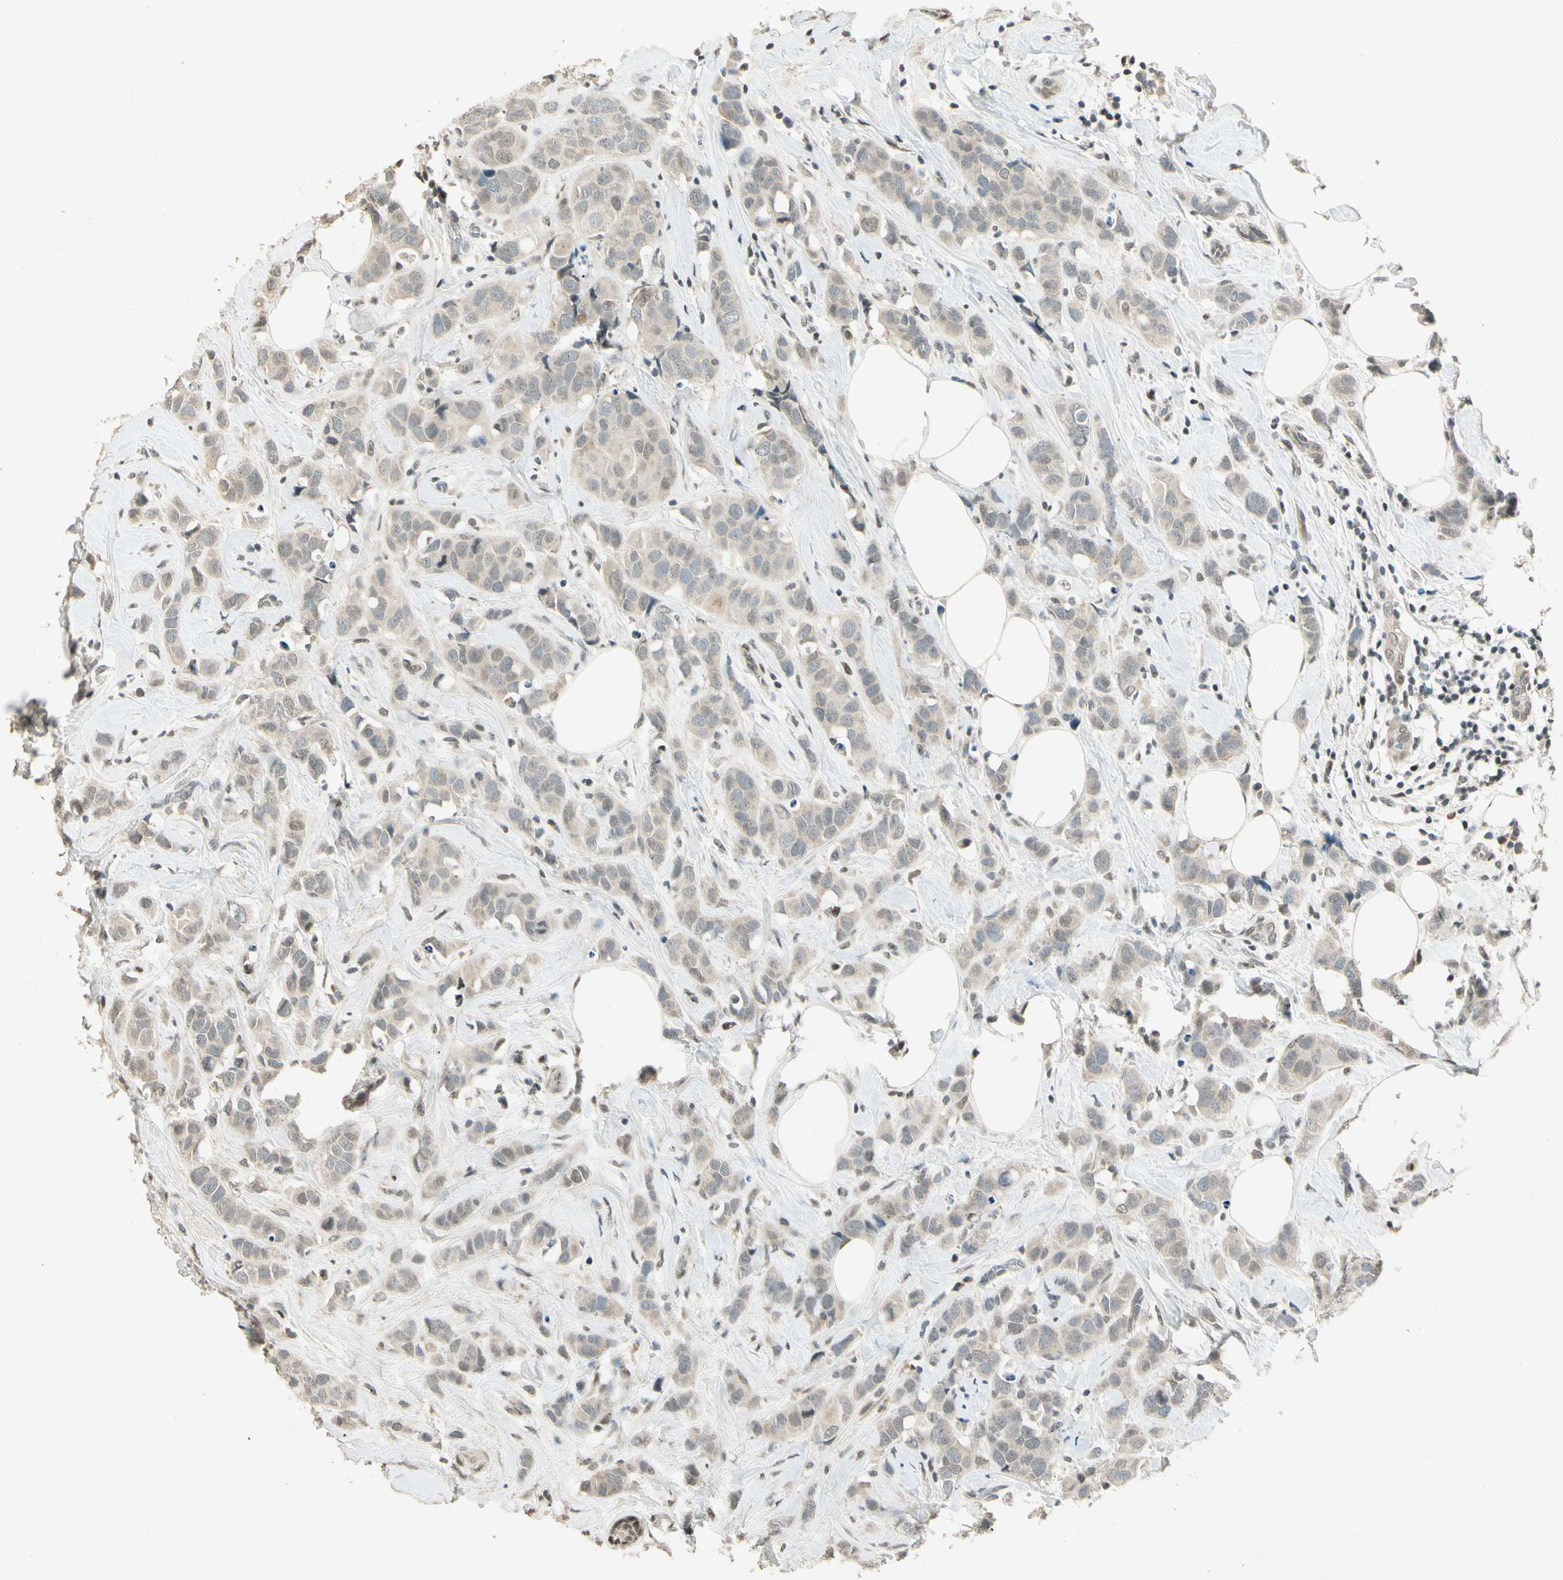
{"staining": {"intensity": "weak", "quantity": "25%-75%", "location": "cytoplasmic/membranous"}, "tissue": "breast cancer", "cell_type": "Tumor cells", "image_type": "cancer", "snomed": [{"axis": "morphology", "description": "Normal tissue, NOS"}, {"axis": "morphology", "description": "Duct carcinoma"}, {"axis": "topography", "description": "Breast"}], "caption": "Immunohistochemistry staining of breast cancer, which exhibits low levels of weak cytoplasmic/membranous staining in about 25%-75% of tumor cells indicating weak cytoplasmic/membranous protein staining. The staining was performed using DAB (3,3'-diaminobenzidine) (brown) for protein detection and nuclei were counterstained in hematoxylin (blue).", "gene": "ZBTB4", "patient": {"sex": "female", "age": 50}}